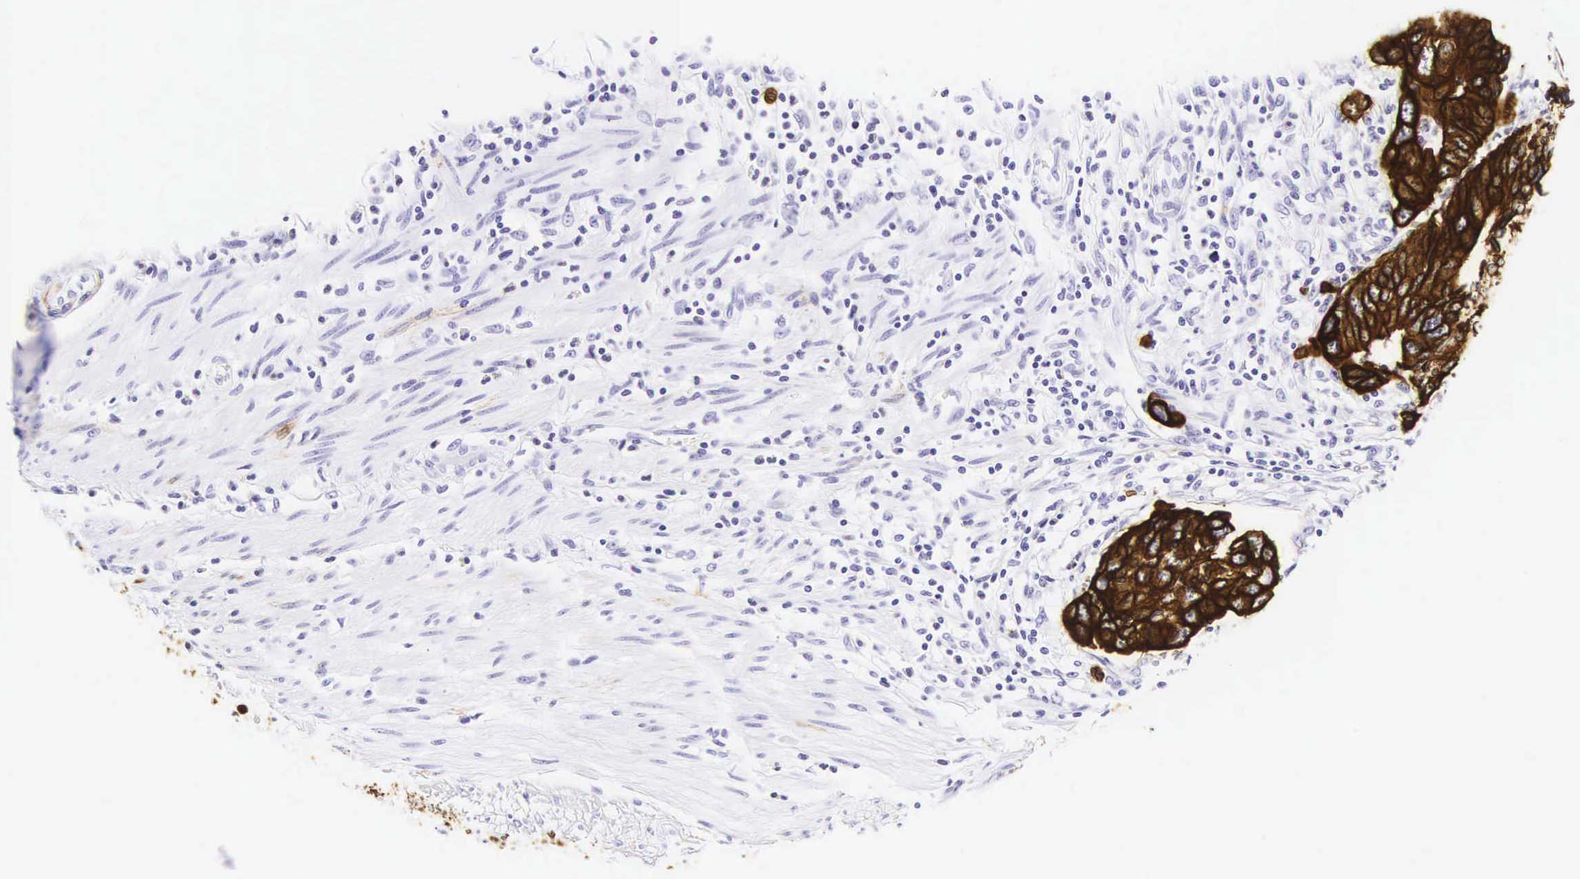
{"staining": {"intensity": "strong", "quantity": ">75%", "location": "cytoplasmic/membranous"}, "tissue": "colorectal cancer", "cell_type": "Tumor cells", "image_type": "cancer", "snomed": [{"axis": "morphology", "description": "Adenocarcinoma, NOS"}, {"axis": "topography", "description": "Colon"}], "caption": "A brown stain labels strong cytoplasmic/membranous positivity of a protein in colorectal cancer (adenocarcinoma) tumor cells.", "gene": "KRT18", "patient": {"sex": "female", "age": 78}}